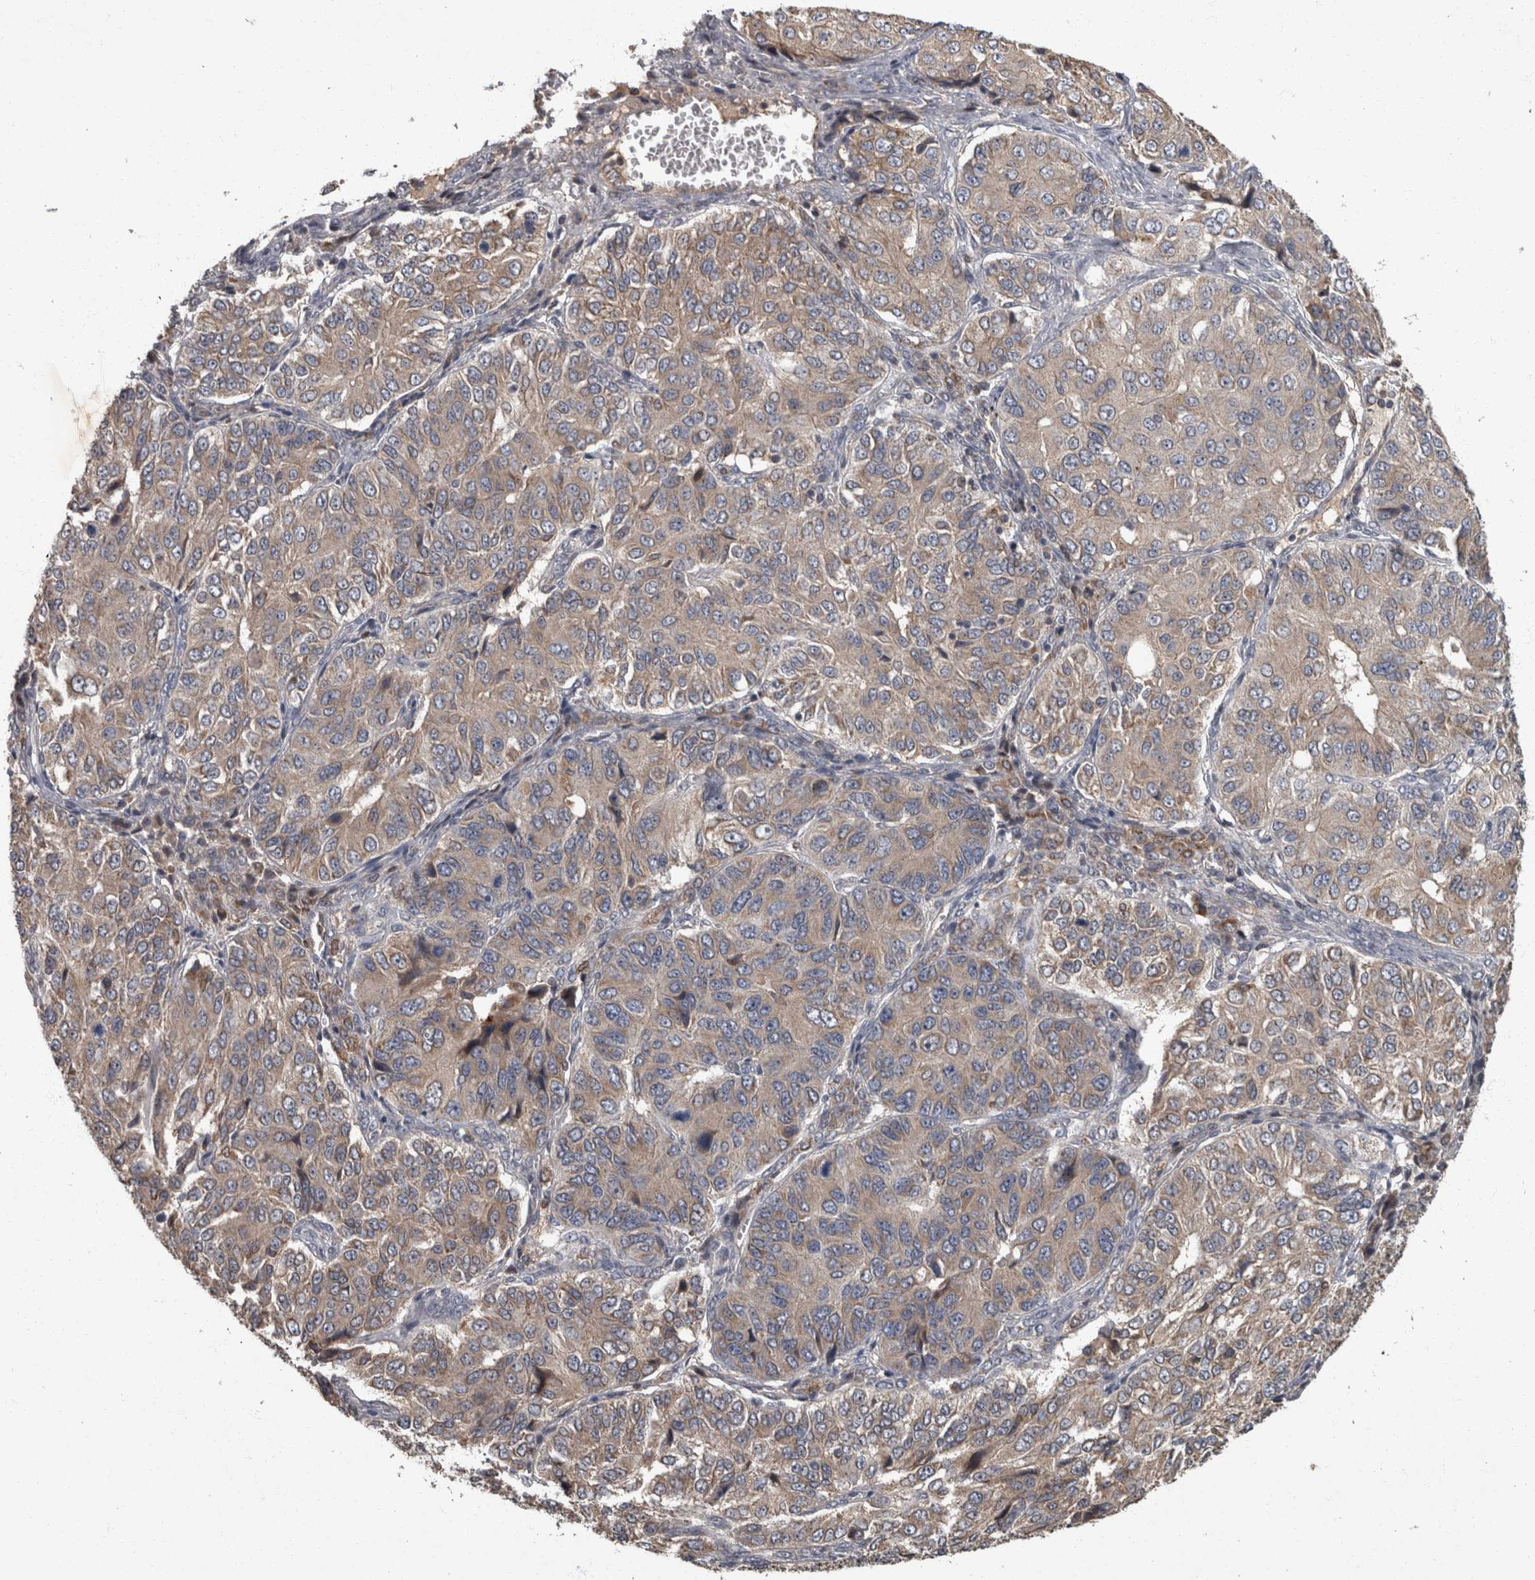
{"staining": {"intensity": "weak", "quantity": "25%-75%", "location": "cytoplasmic/membranous"}, "tissue": "ovarian cancer", "cell_type": "Tumor cells", "image_type": "cancer", "snomed": [{"axis": "morphology", "description": "Carcinoma, endometroid"}, {"axis": "topography", "description": "Ovary"}], "caption": "Weak cytoplasmic/membranous positivity for a protein is seen in approximately 25%-75% of tumor cells of ovarian cancer using immunohistochemistry (IHC).", "gene": "PPP1R3C", "patient": {"sex": "female", "age": 51}}